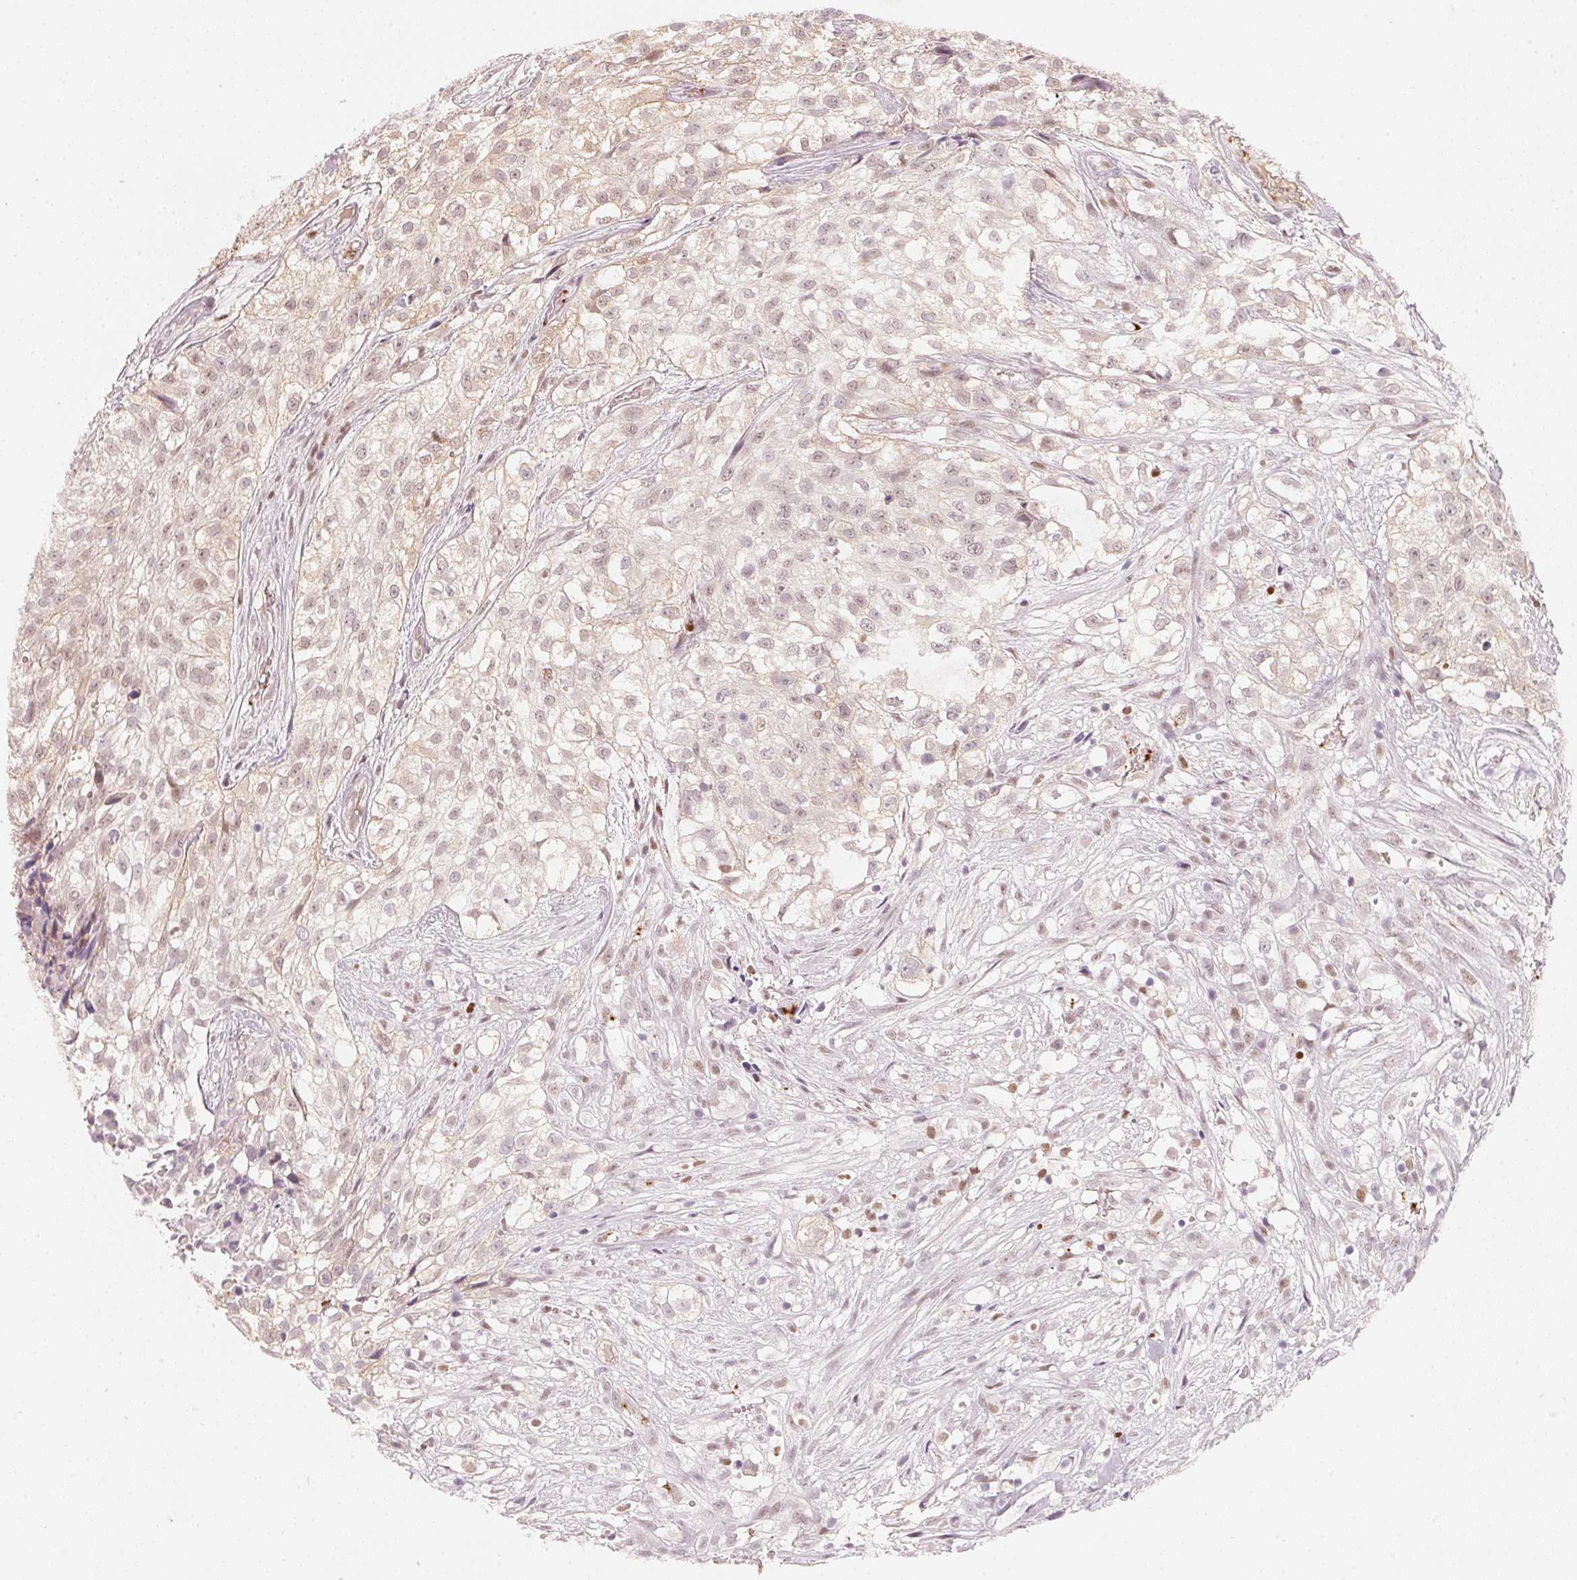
{"staining": {"intensity": "weak", "quantity": "25%-75%", "location": "nuclear"}, "tissue": "urothelial cancer", "cell_type": "Tumor cells", "image_type": "cancer", "snomed": [{"axis": "morphology", "description": "Urothelial carcinoma, High grade"}, {"axis": "topography", "description": "Urinary bladder"}], "caption": "A low amount of weak nuclear positivity is seen in about 25%-75% of tumor cells in urothelial carcinoma (high-grade) tissue.", "gene": "ARHGAP22", "patient": {"sex": "male", "age": 56}}